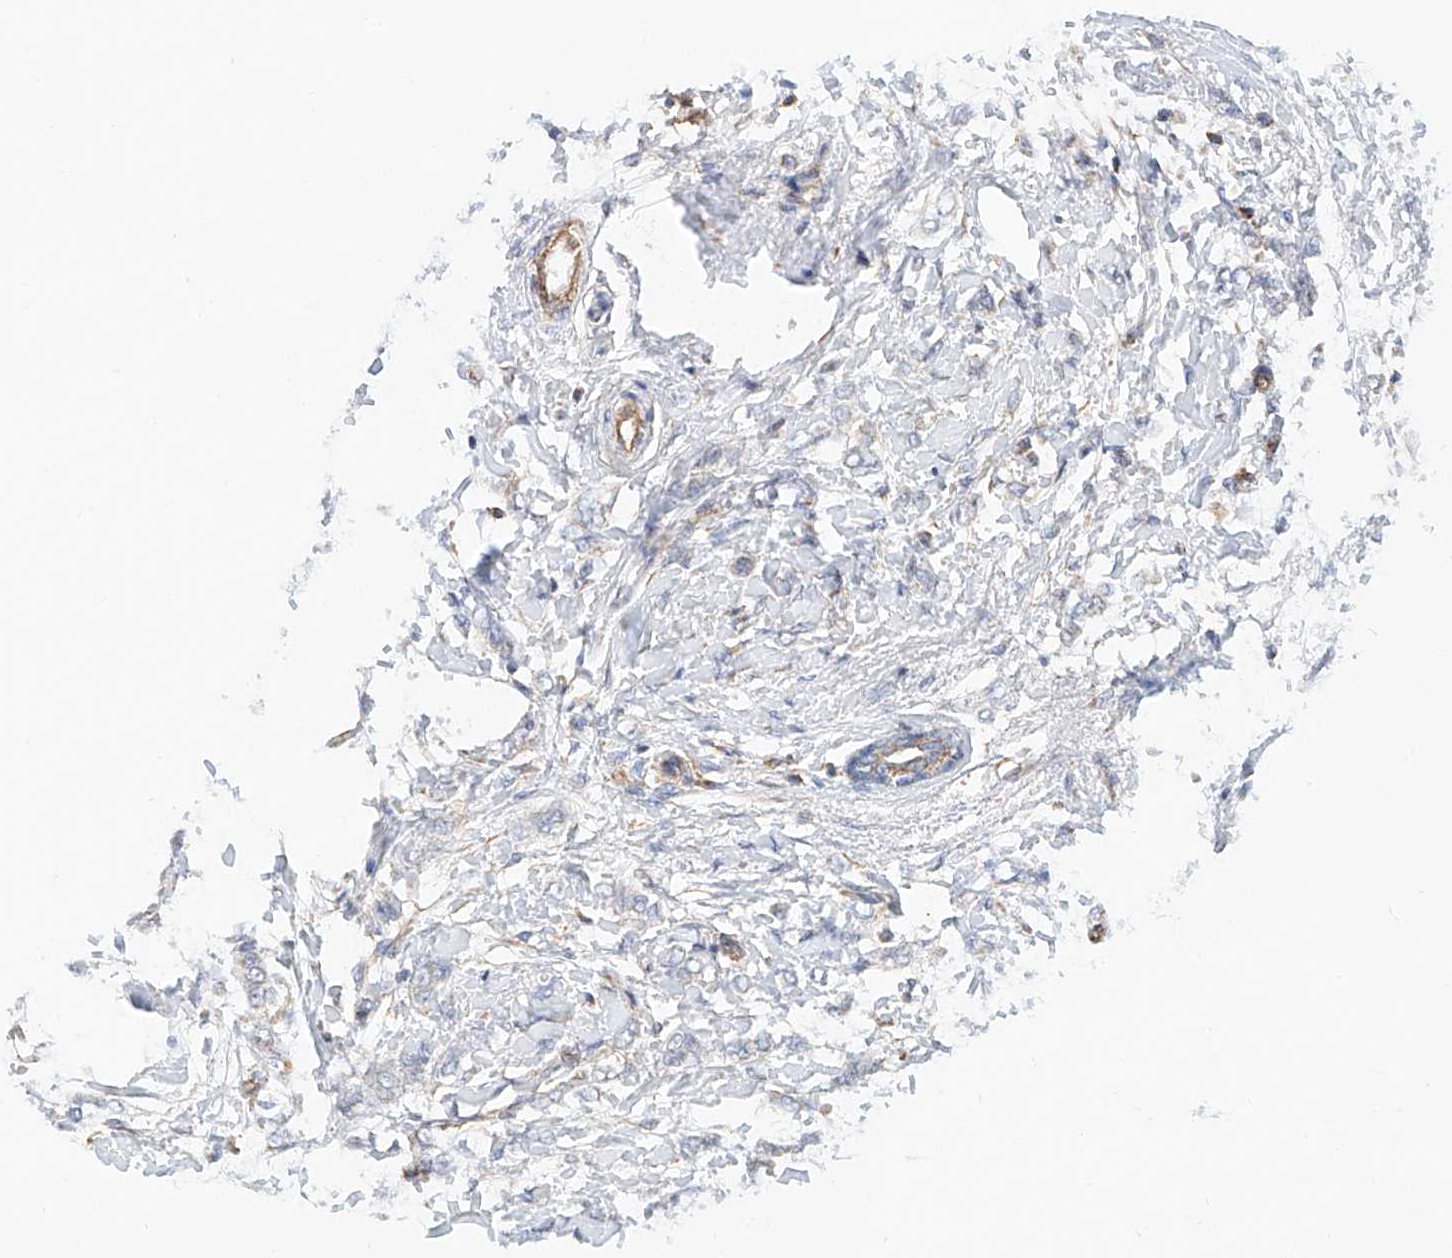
{"staining": {"intensity": "negative", "quantity": "none", "location": "none"}, "tissue": "breast cancer", "cell_type": "Tumor cells", "image_type": "cancer", "snomed": [{"axis": "morphology", "description": "Lobular carcinoma, in situ"}, {"axis": "morphology", "description": "Lobular carcinoma"}, {"axis": "topography", "description": "Breast"}], "caption": "Micrograph shows no significant protein expression in tumor cells of breast lobular carcinoma in situ.", "gene": "NDUFV3", "patient": {"sex": "female", "age": 41}}